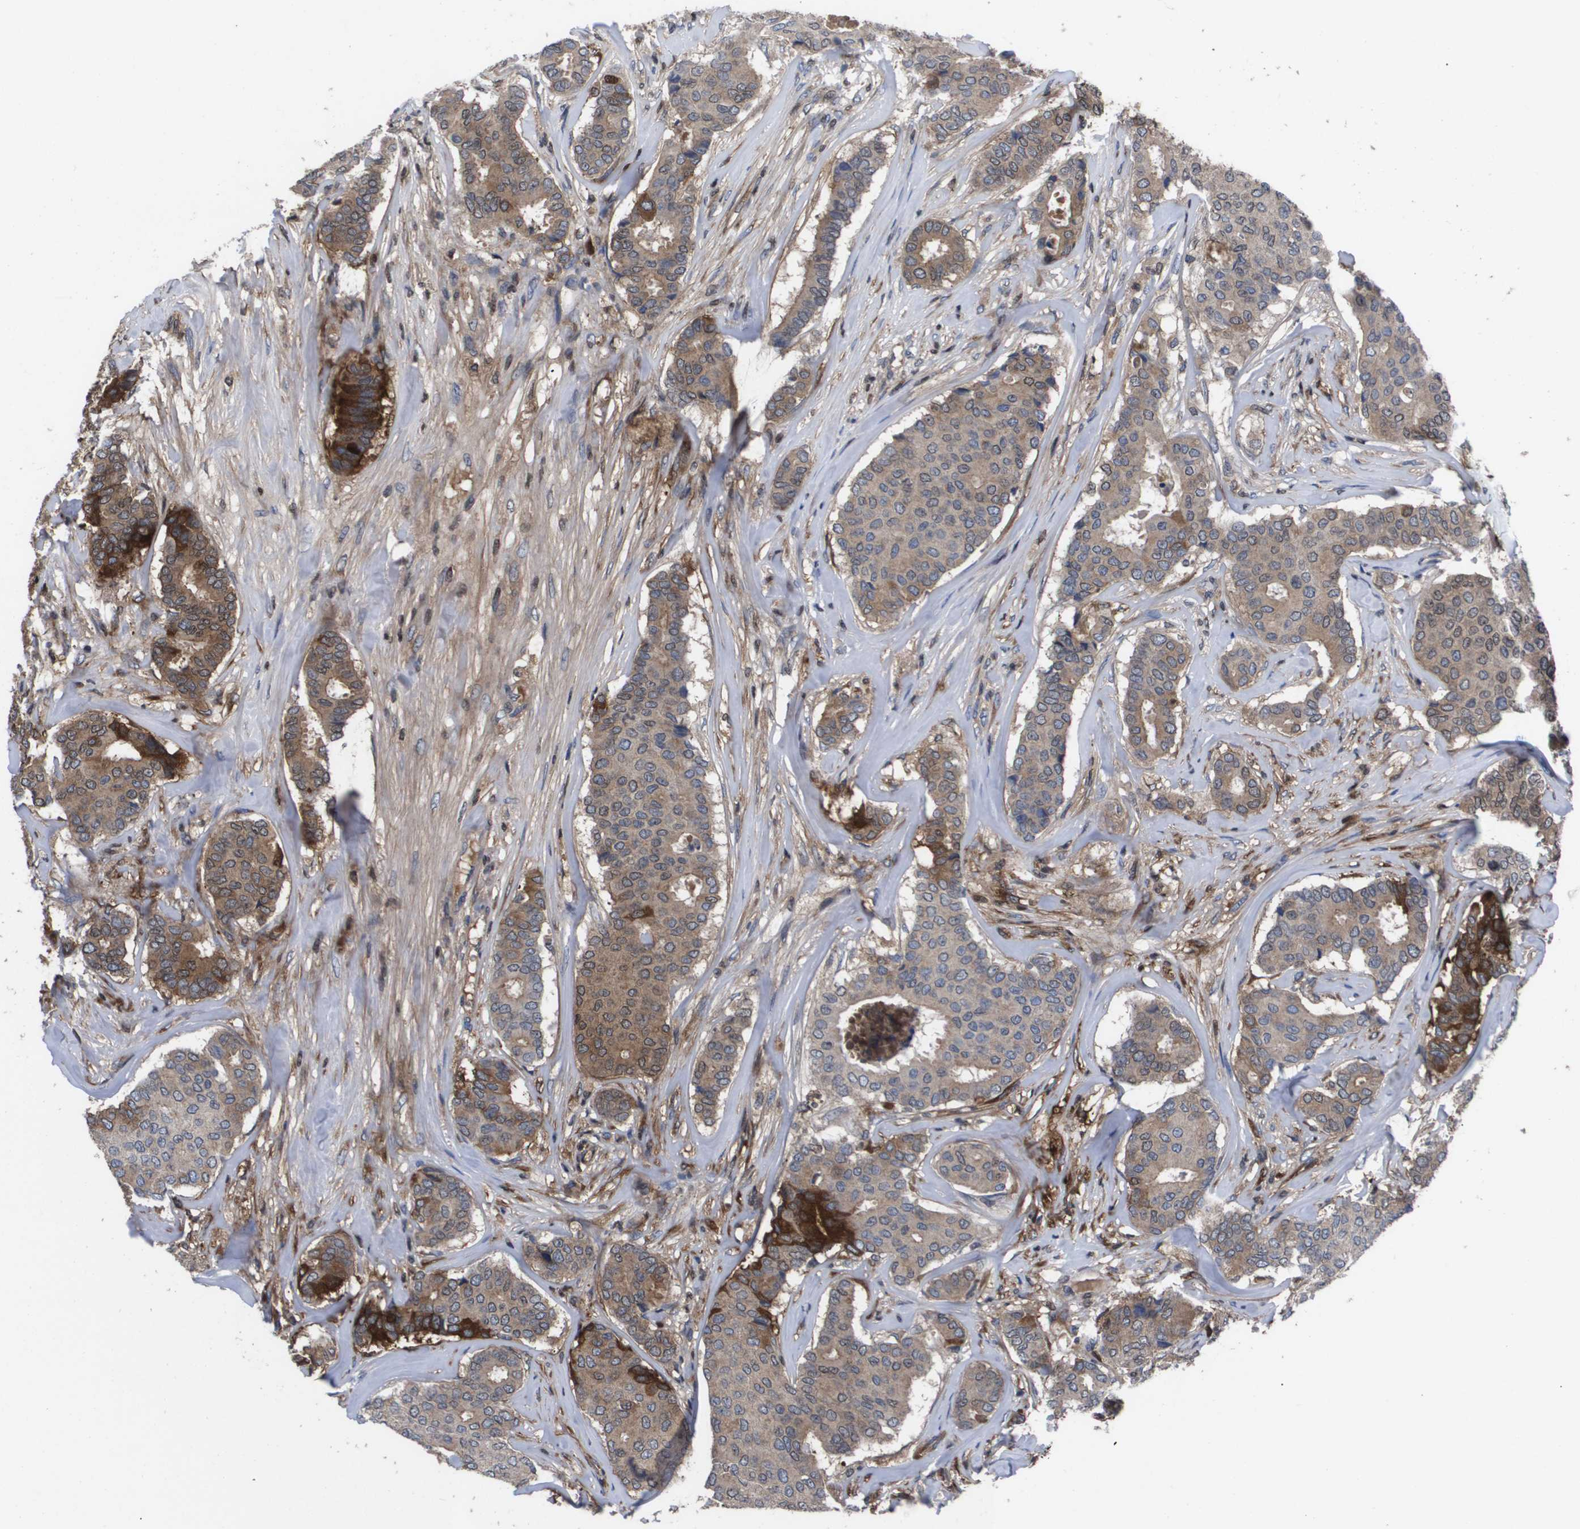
{"staining": {"intensity": "strong", "quantity": "<25%", "location": "cytoplasmic/membranous"}, "tissue": "breast cancer", "cell_type": "Tumor cells", "image_type": "cancer", "snomed": [{"axis": "morphology", "description": "Duct carcinoma"}, {"axis": "topography", "description": "Breast"}], "caption": "Immunohistochemical staining of human intraductal carcinoma (breast) displays strong cytoplasmic/membranous protein positivity in approximately <25% of tumor cells.", "gene": "SERPINA6", "patient": {"sex": "female", "age": 75}}